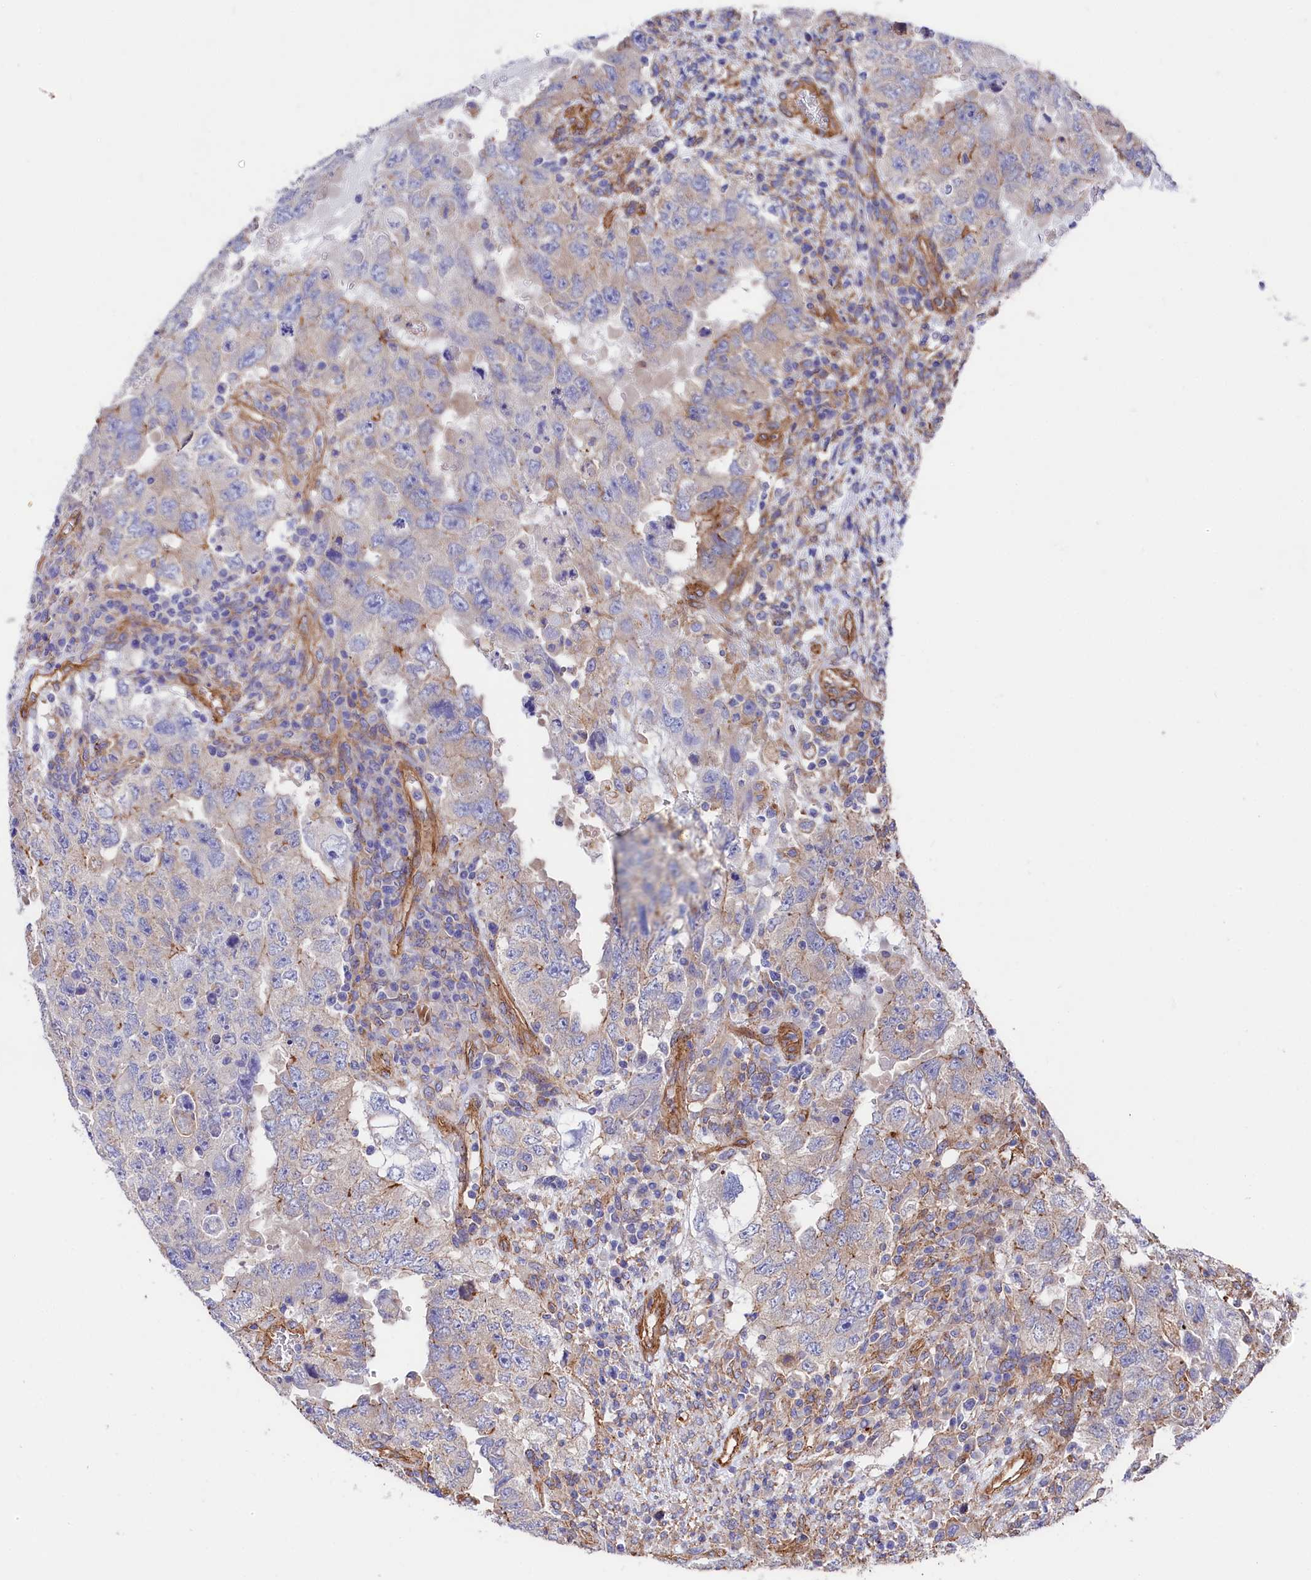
{"staining": {"intensity": "negative", "quantity": "none", "location": "none"}, "tissue": "testis cancer", "cell_type": "Tumor cells", "image_type": "cancer", "snomed": [{"axis": "morphology", "description": "Carcinoma, Embryonal, NOS"}, {"axis": "topography", "description": "Testis"}], "caption": "Immunohistochemical staining of human testis cancer shows no significant expression in tumor cells.", "gene": "TNKS1BP1", "patient": {"sex": "male", "age": 26}}